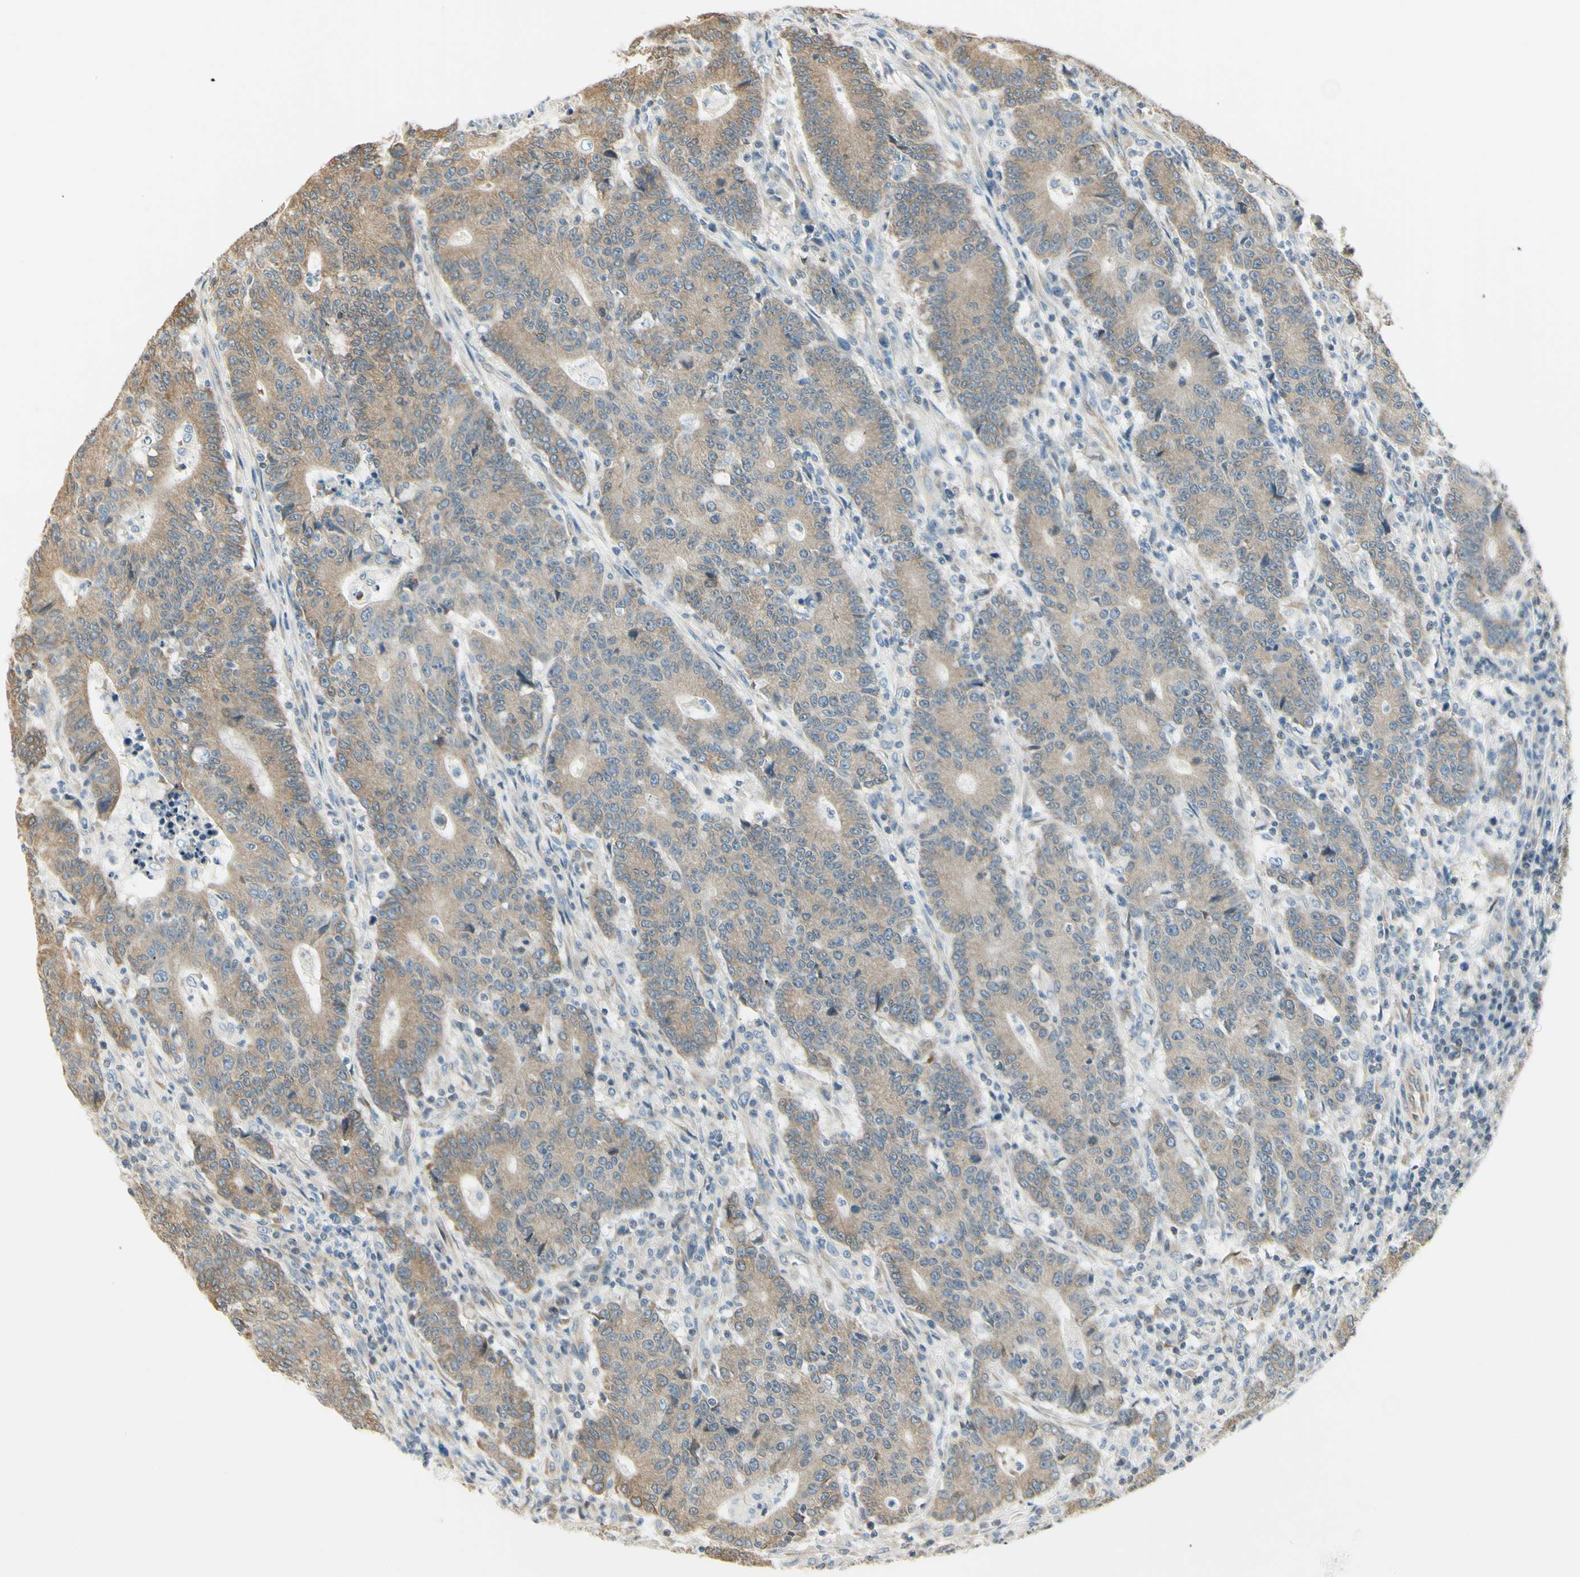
{"staining": {"intensity": "weak", "quantity": ">75%", "location": "cytoplasmic/membranous"}, "tissue": "colorectal cancer", "cell_type": "Tumor cells", "image_type": "cancer", "snomed": [{"axis": "morphology", "description": "Normal tissue, NOS"}, {"axis": "morphology", "description": "Adenocarcinoma, NOS"}, {"axis": "topography", "description": "Colon"}], "caption": "An immunohistochemistry image of tumor tissue is shown. Protein staining in brown highlights weak cytoplasmic/membranous positivity in adenocarcinoma (colorectal) within tumor cells. (IHC, brightfield microscopy, high magnification).", "gene": "IGDCC4", "patient": {"sex": "female", "age": 75}}